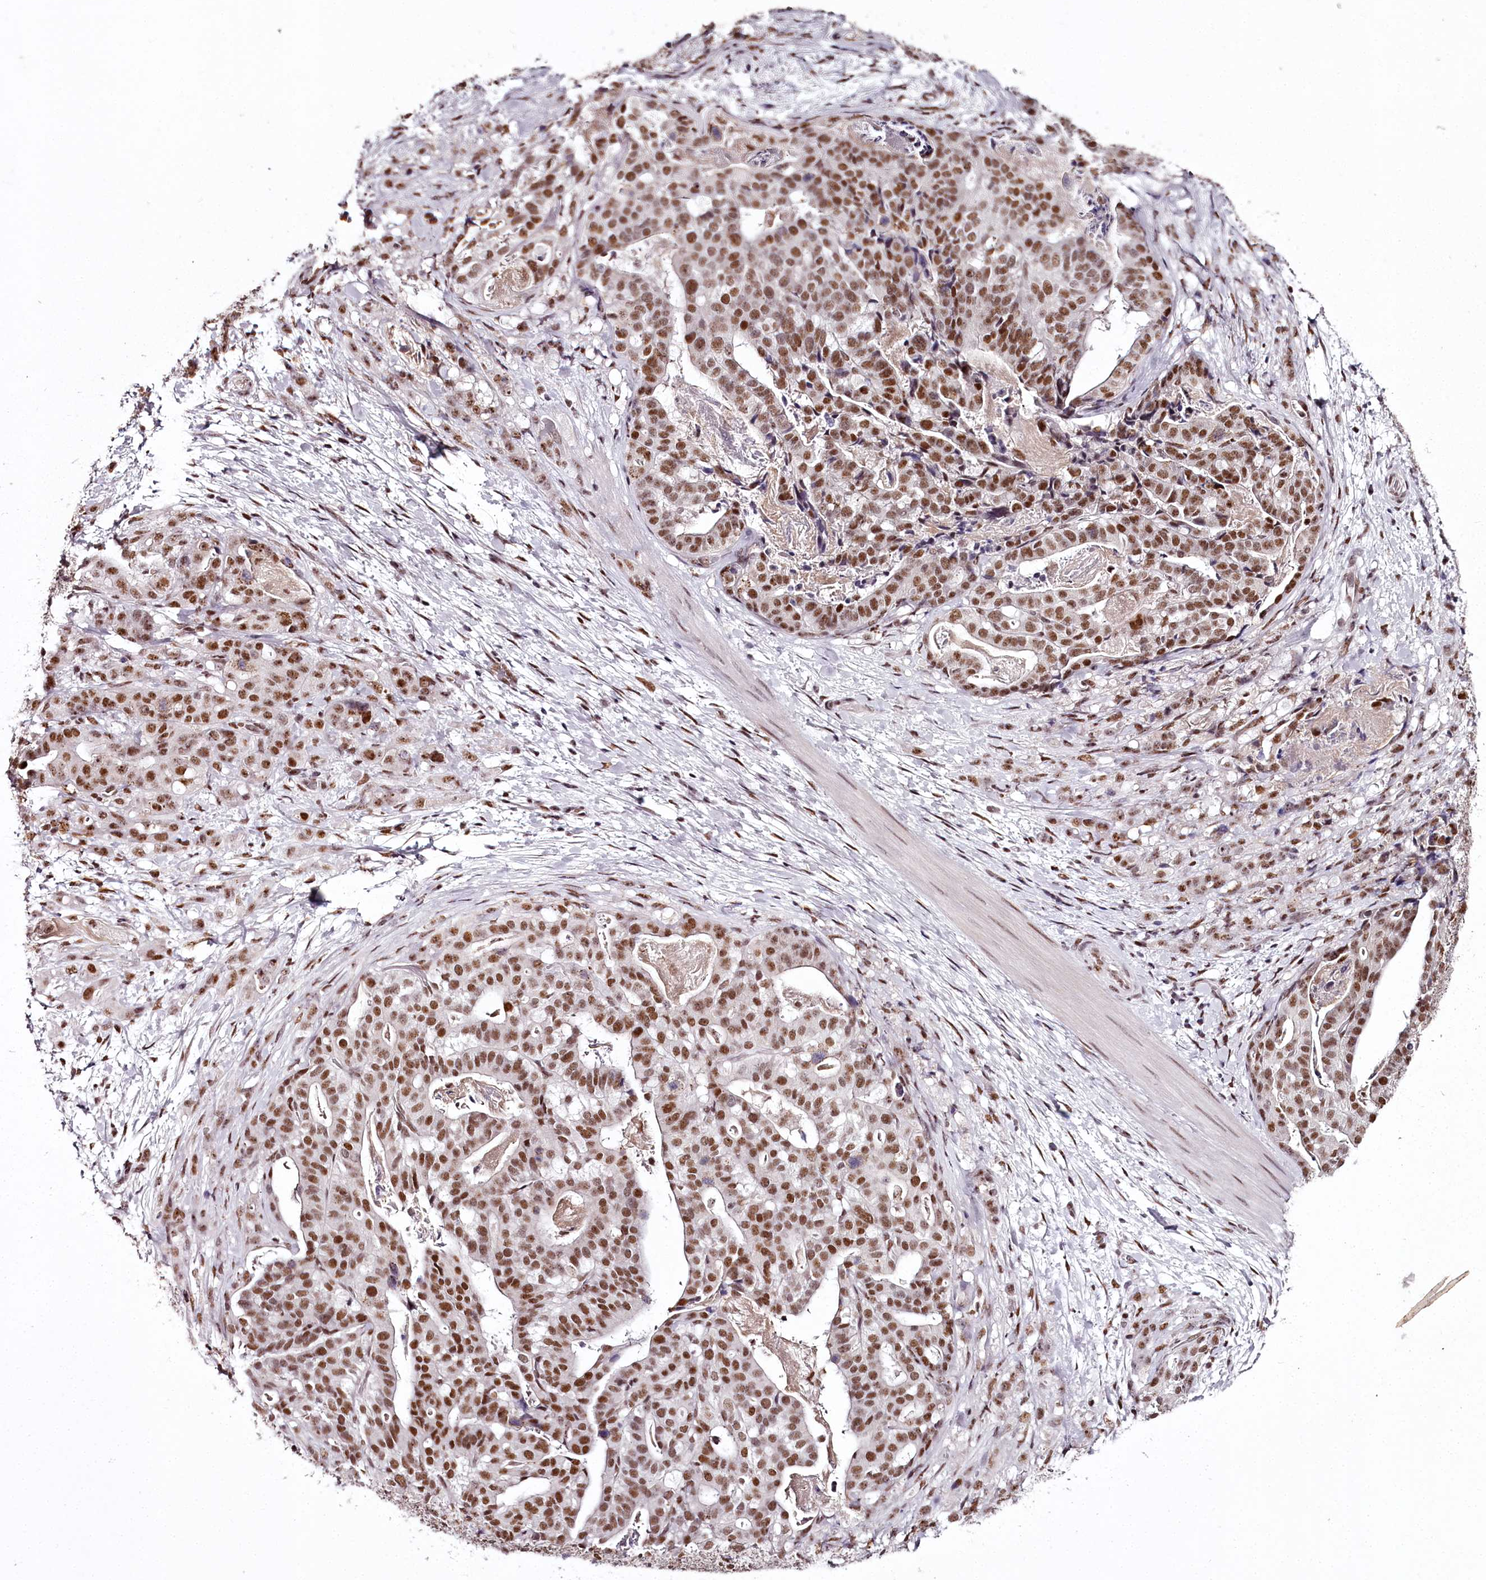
{"staining": {"intensity": "moderate", "quantity": ">75%", "location": "nuclear"}, "tissue": "stomach cancer", "cell_type": "Tumor cells", "image_type": "cancer", "snomed": [{"axis": "morphology", "description": "Adenocarcinoma, NOS"}, {"axis": "topography", "description": "Stomach"}], "caption": "Immunohistochemical staining of adenocarcinoma (stomach) displays medium levels of moderate nuclear protein expression in about >75% of tumor cells.", "gene": "PSPC1", "patient": {"sex": "male", "age": 48}}